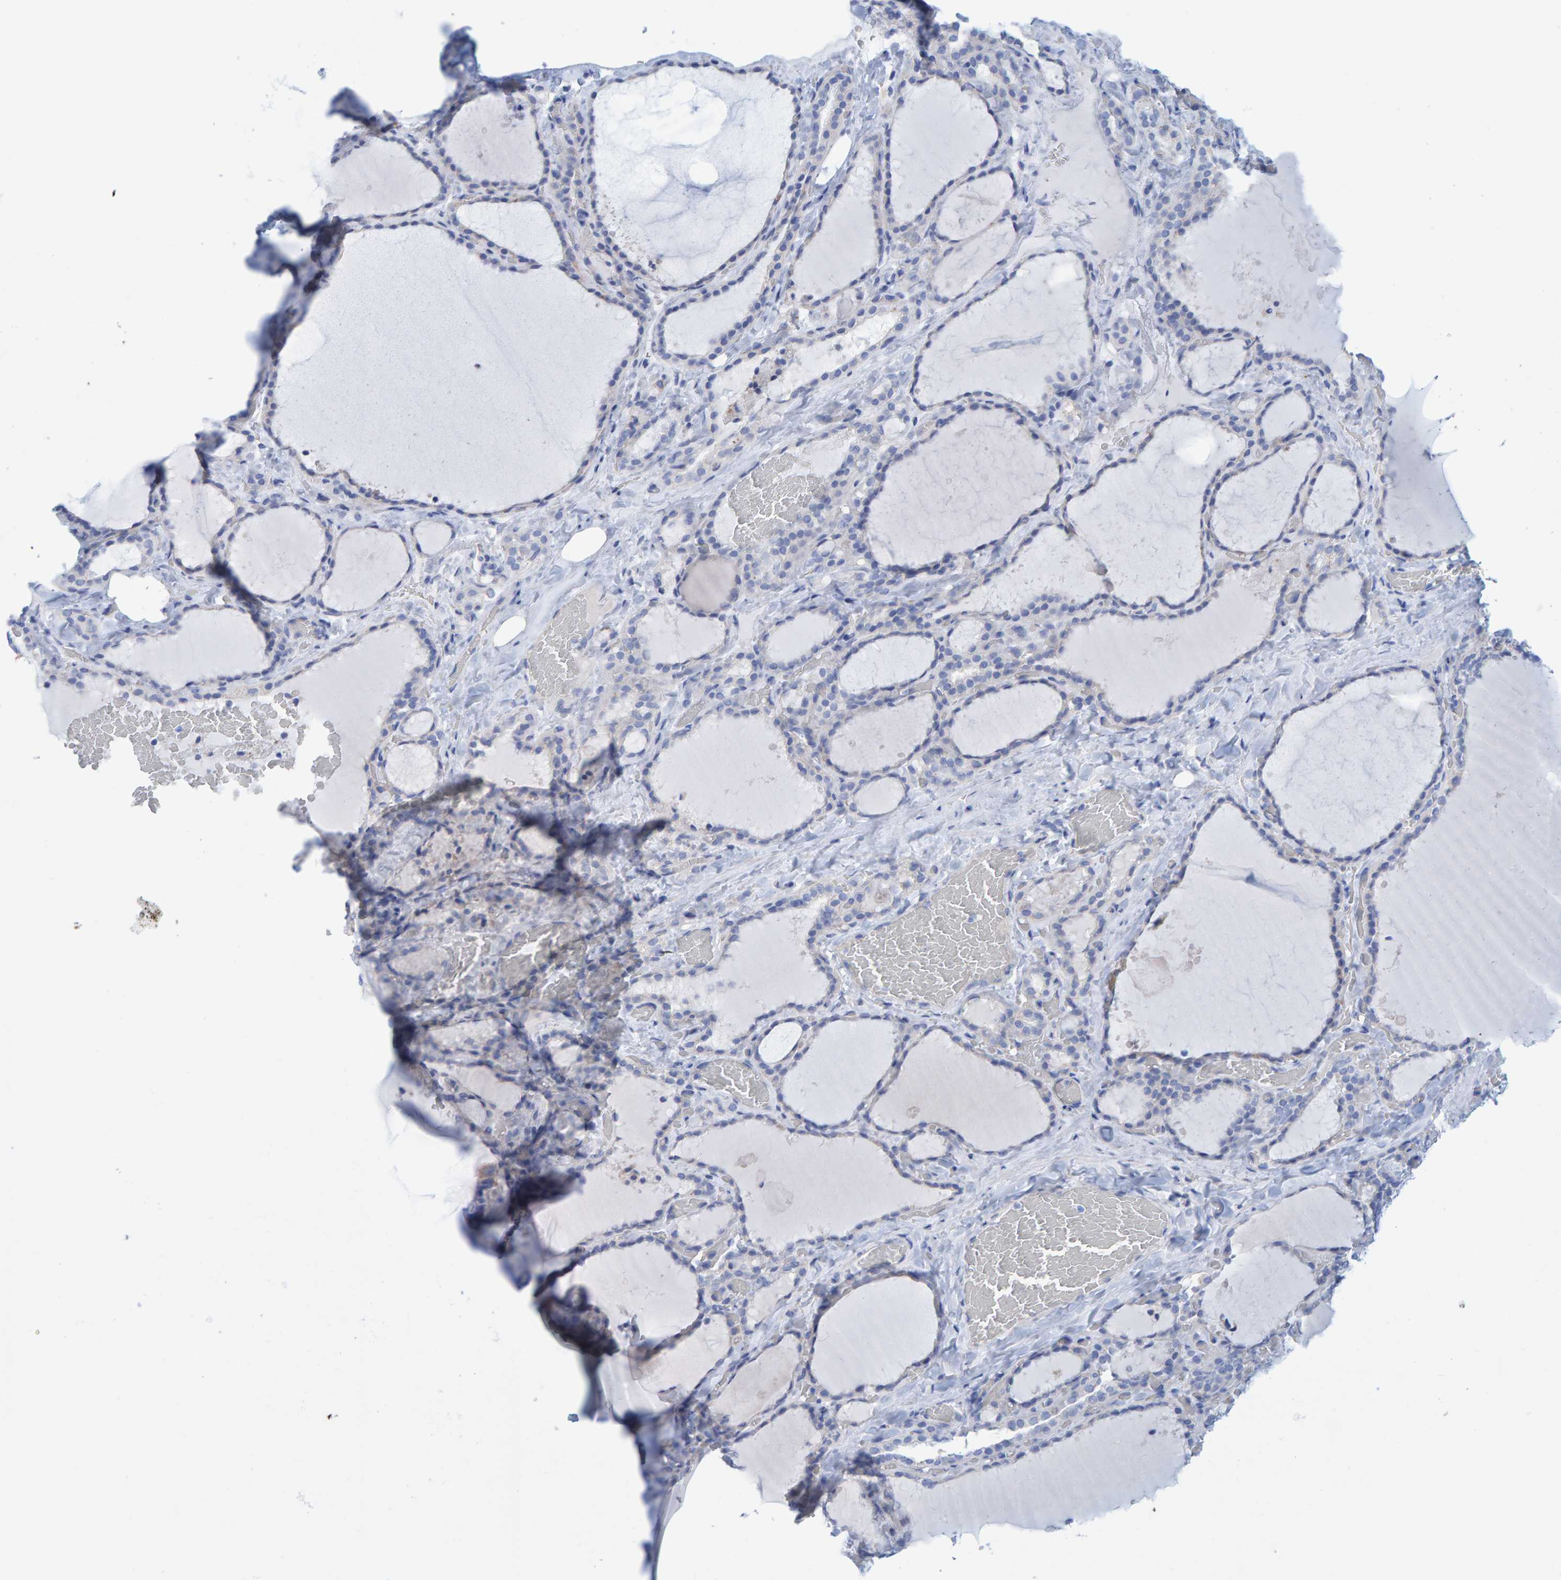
{"staining": {"intensity": "weak", "quantity": "<25%", "location": "cytoplasmic/membranous"}, "tissue": "thyroid gland", "cell_type": "Glandular cells", "image_type": "normal", "snomed": [{"axis": "morphology", "description": "Normal tissue, NOS"}, {"axis": "topography", "description": "Thyroid gland"}], "caption": "High magnification brightfield microscopy of unremarkable thyroid gland stained with DAB (3,3'-diaminobenzidine) (brown) and counterstained with hematoxylin (blue): glandular cells show no significant positivity. The staining is performed using DAB brown chromogen with nuclei counter-stained in using hematoxylin.", "gene": "JAKMIP3", "patient": {"sex": "female", "age": 22}}